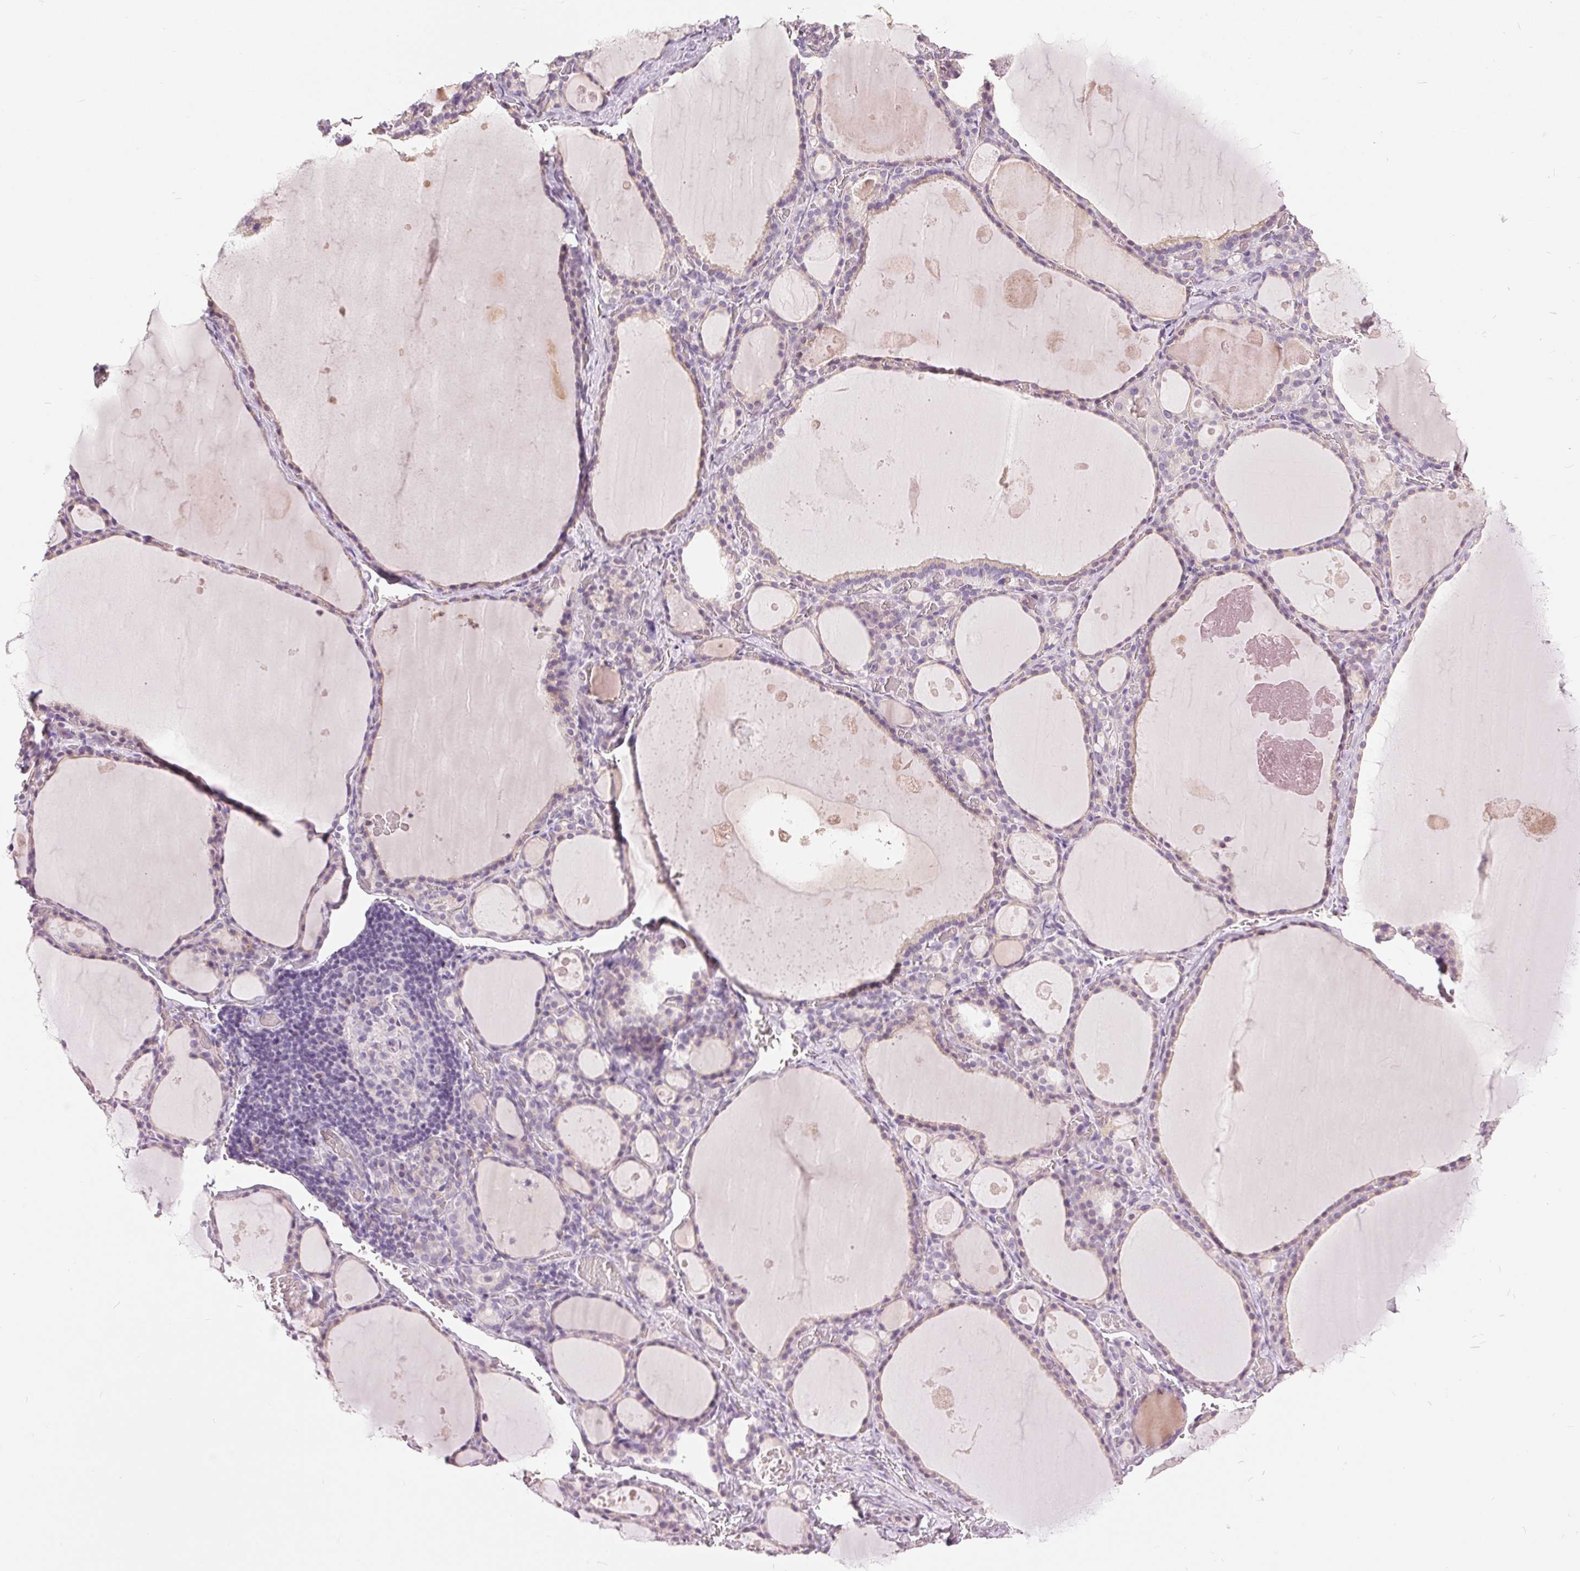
{"staining": {"intensity": "negative", "quantity": "none", "location": "none"}, "tissue": "thyroid gland", "cell_type": "Glandular cells", "image_type": "normal", "snomed": [{"axis": "morphology", "description": "Normal tissue, NOS"}, {"axis": "topography", "description": "Thyroid gland"}], "caption": "There is no significant staining in glandular cells of thyroid gland. (DAB immunohistochemistry with hematoxylin counter stain).", "gene": "DSG3", "patient": {"sex": "male", "age": 56}}